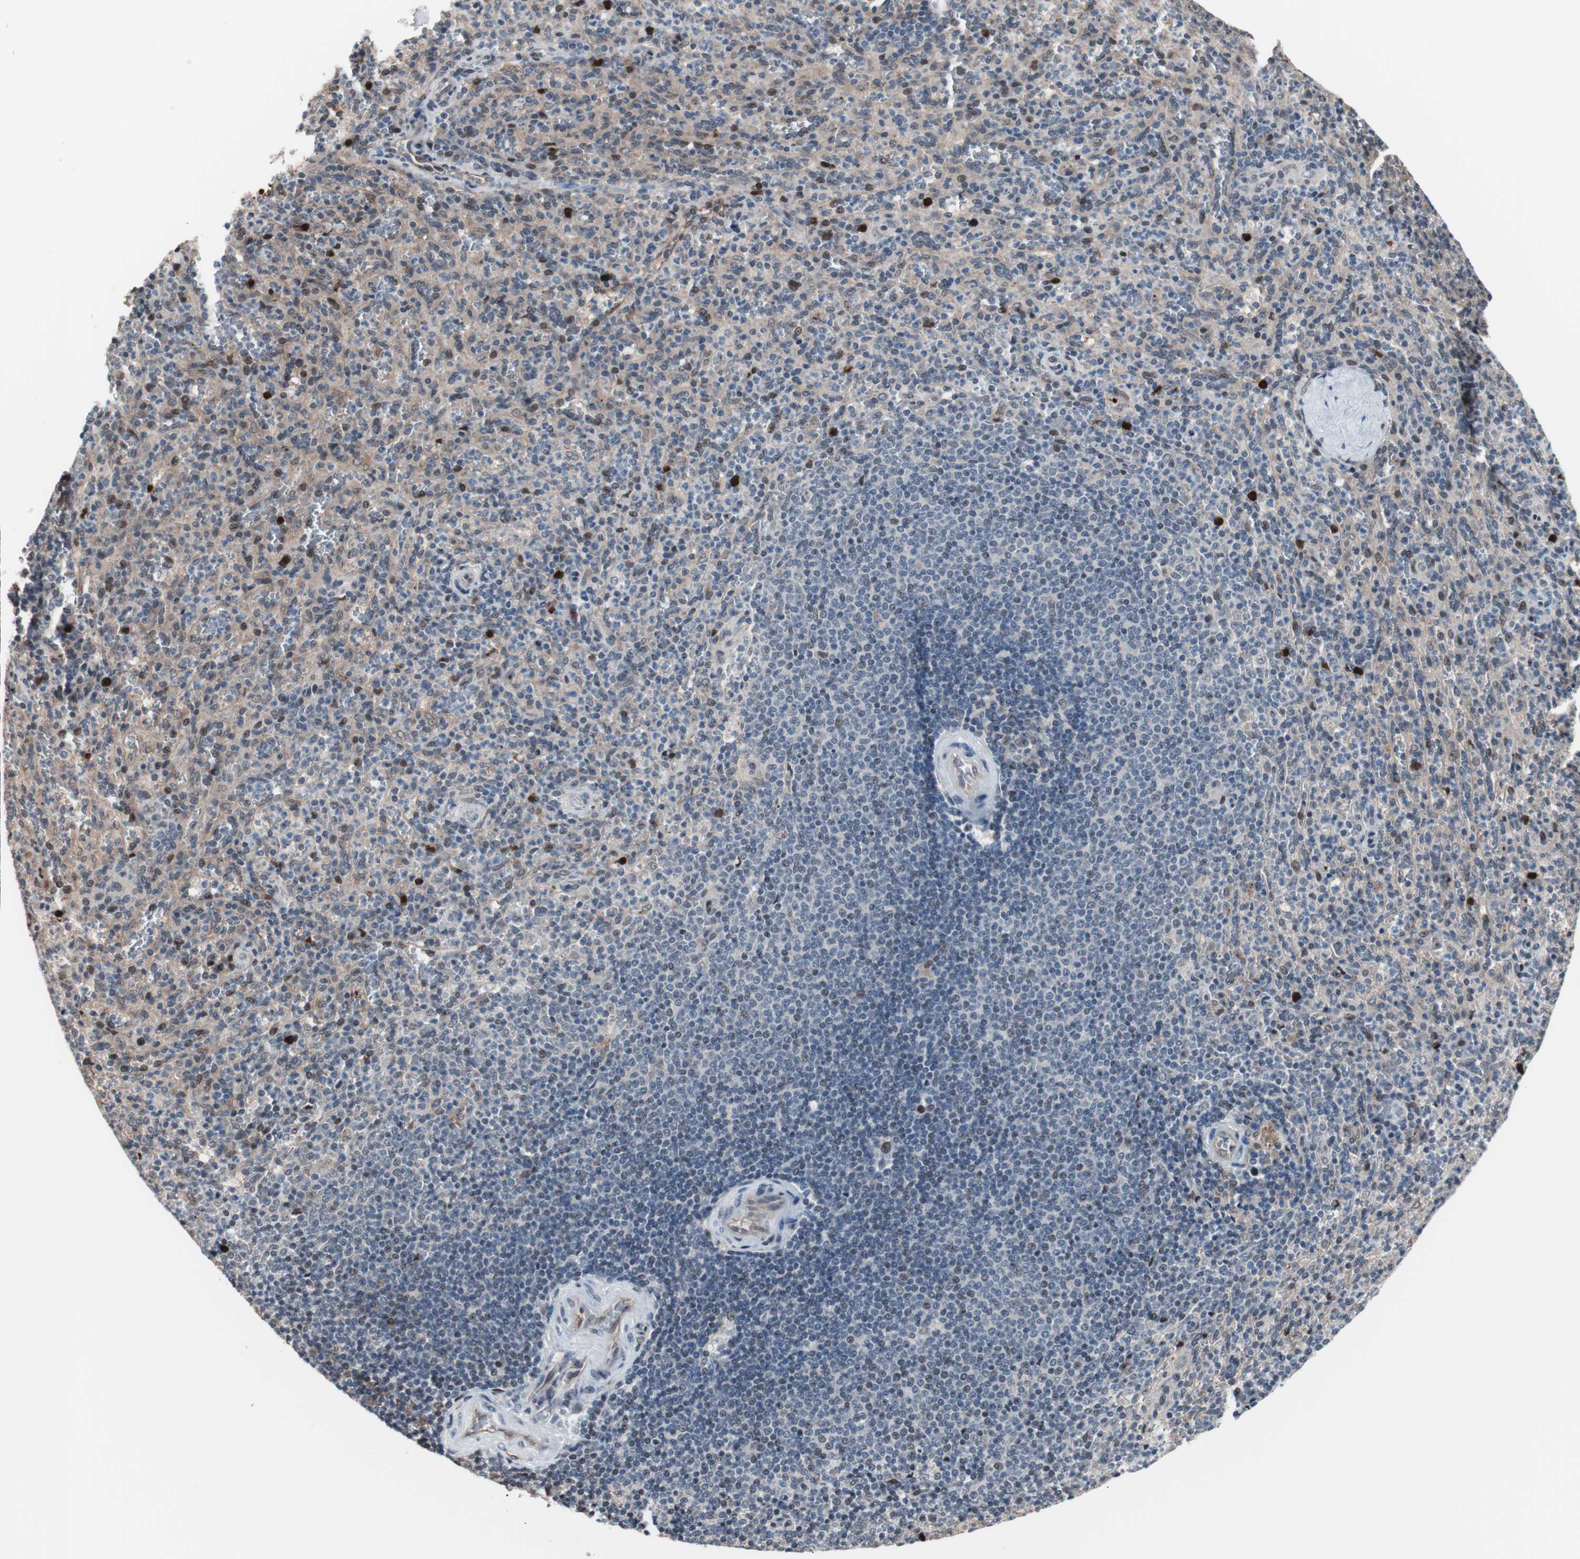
{"staining": {"intensity": "moderate", "quantity": "25%-75%", "location": "nuclear"}, "tissue": "spleen", "cell_type": "Cells in red pulp", "image_type": "normal", "snomed": [{"axis": "morphology", "description": "Normal tissue, NOS"}, {"axis": "topography", "description": "Spleen"}], "caption": "IHC (DAB) staining of normal spleen displays moderate nuclear protein positivity in approximately 25%-75% of cells in red pulp. (DAB (3,3'-diaminobenzidine) IHC with brightfield microscopy, high magnification).", "gene": "POGZ", "patient": {"sex": "male", "age": 36}}